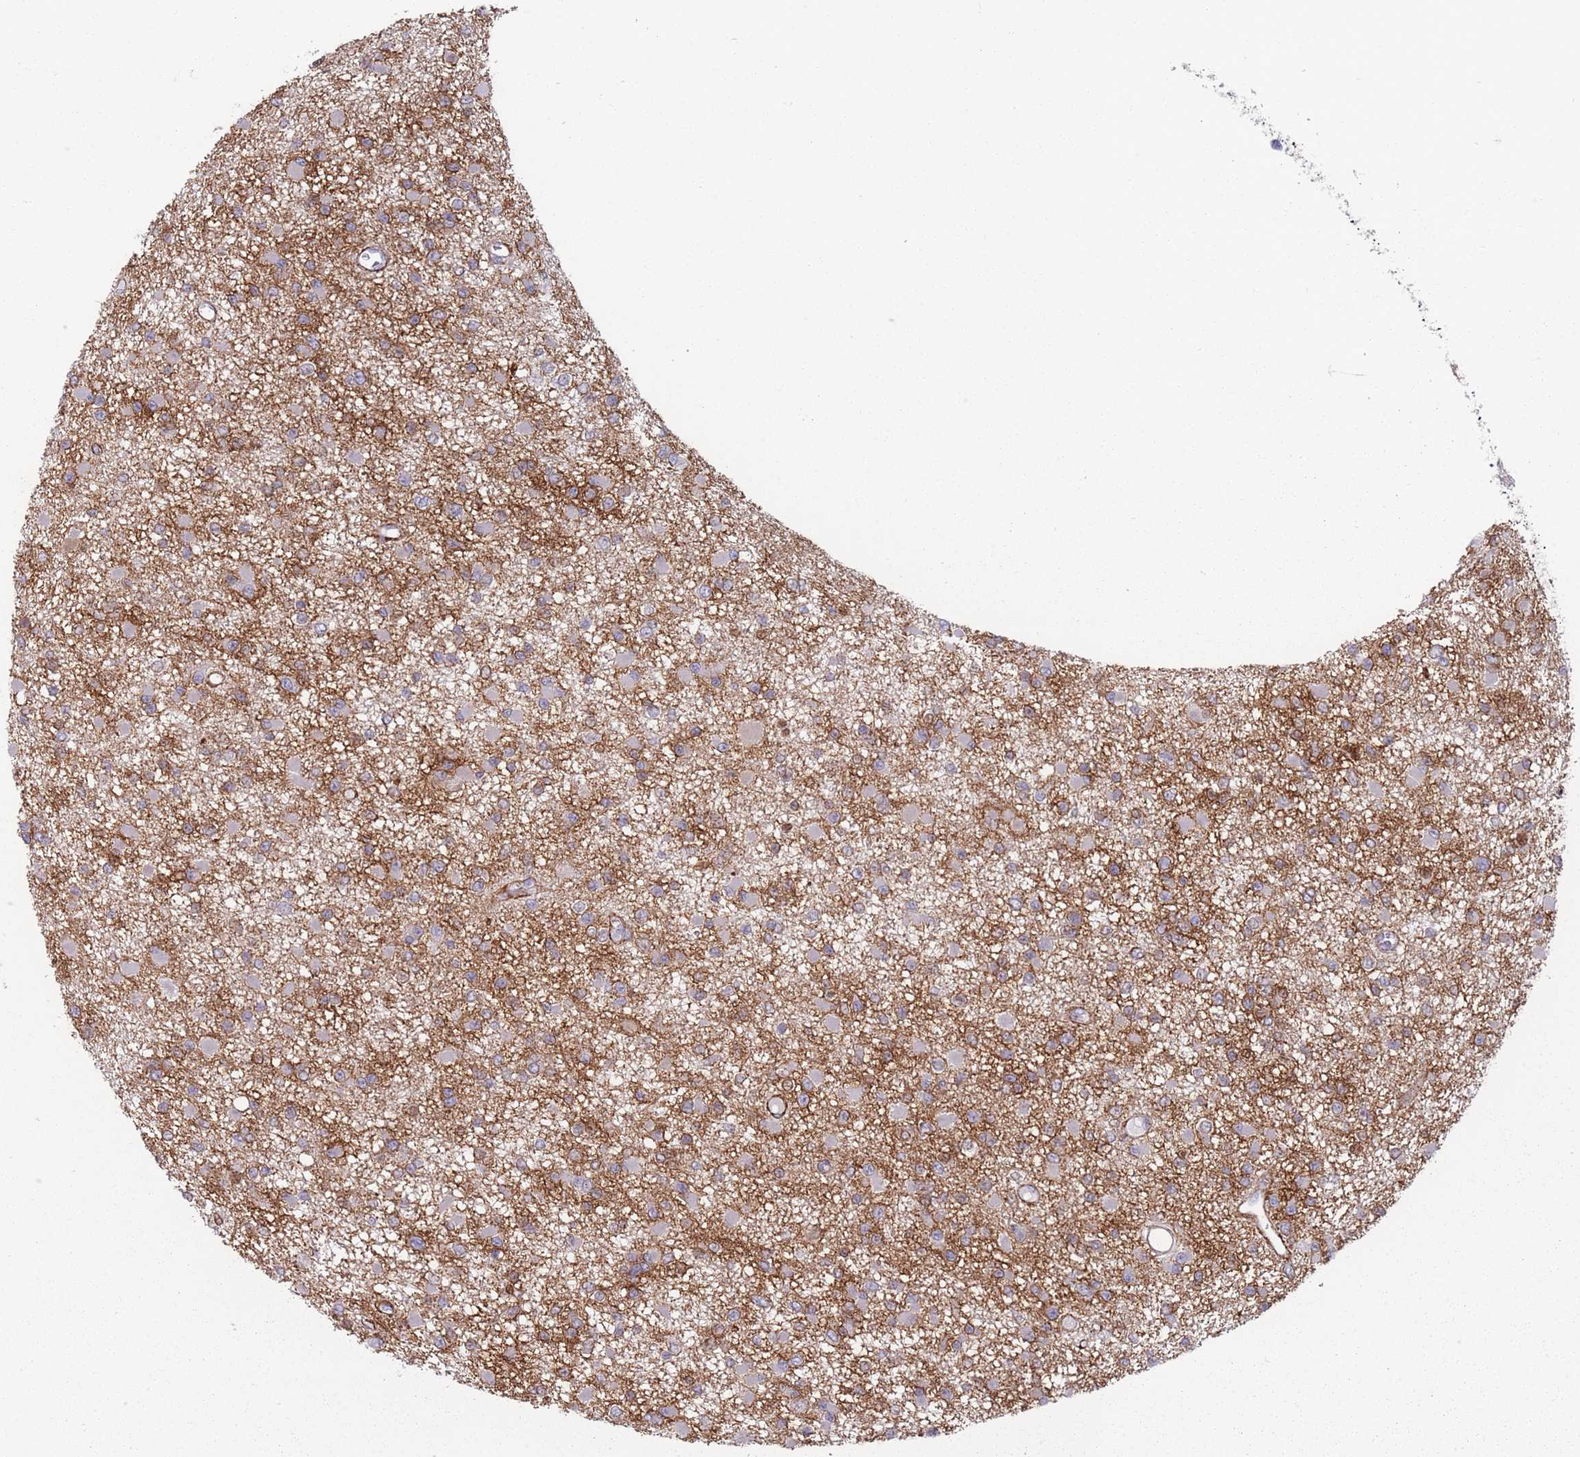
{"staining": {"intensity": "negative", "quantity": "none", "location": "none"}, "tissue": "glioma", "cell_type": "Tumor cells", "image_type": "cancer", "snomed": [{"axis": "morphology", "description": "Glioma, malignant, Low grade"}, {"axis": "topography", "description": "Brain"}], "caption": "Image shows no significant protein staining in tumor cells of malignant glioma (low-grade). (Stains: DAB (3,3'-diaminobenzidine) immunohistochemistry with hematoxylin counter stain, Microscopy: brightfield microscopy at high magnification).", "gene": "PAIP2B", "patient": {"sex": "female", "age": 22}}